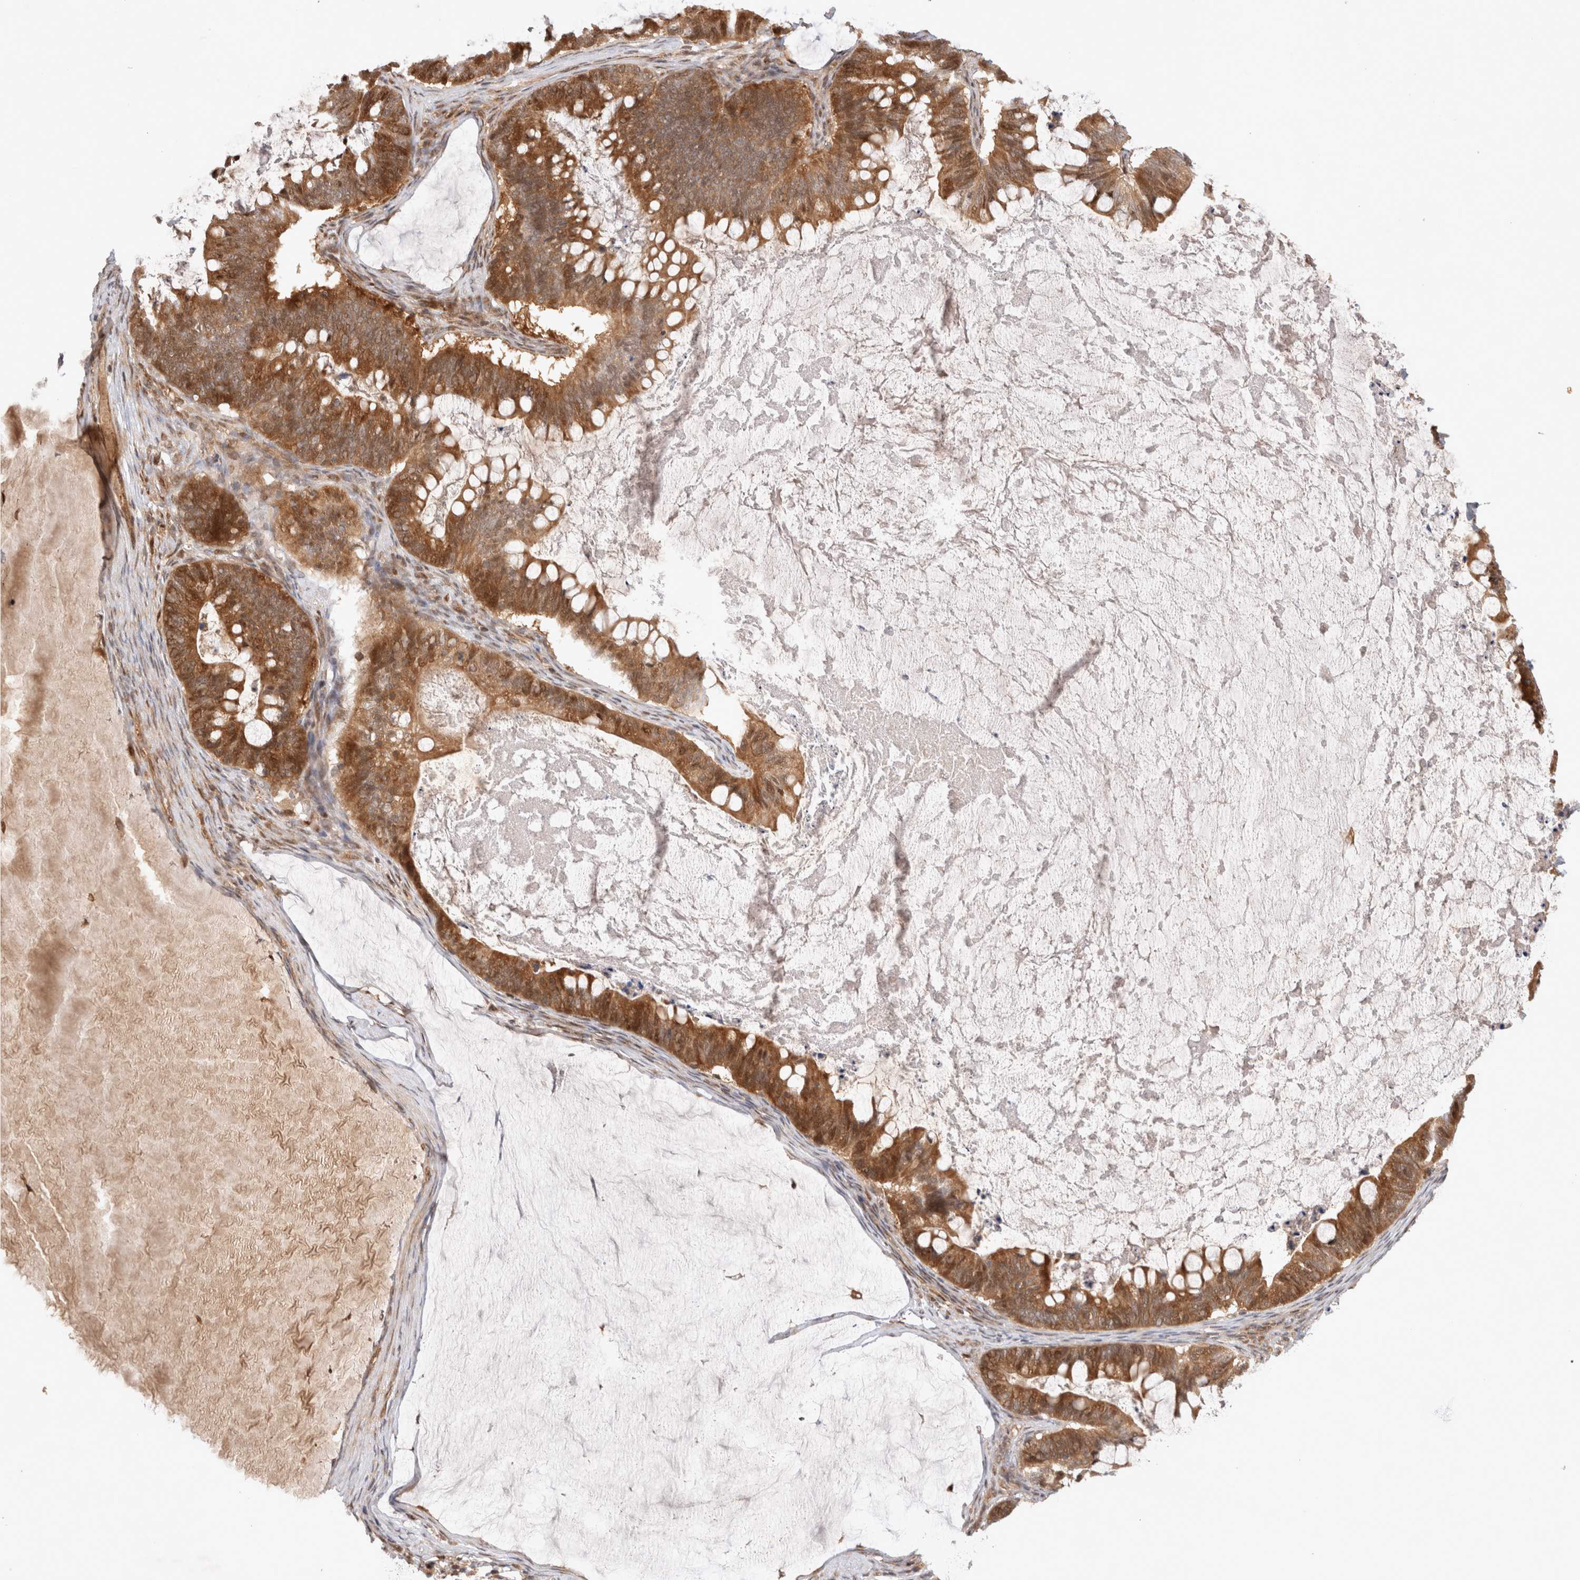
{"staining": {"intensity": "strong", "quantity": ">75%", "location": "cytoplasmic/membranous"}, "tissue": "ovarian cancer", "cell_type": "Tumor cells", "image_type": "cancer", "snomed": [{"axis": "morphology", "description": "Cystadenocarcinoma, mucinous, NOS"}, {"axis": "topography", "description": "Ovary"}], "caption": "The image reveals a brown stain indicating the presence of a protein in the cytoplasmic/membranous of tumor cells in ovarian cancer. Using DAB (3,3'-diaminobenzidine) (brown) and hematoxylin (blue) stains, captured at high magnification using brightfield microscopy.", "gene": "HTT", "patient": {"sex": "female", "age": 61}}